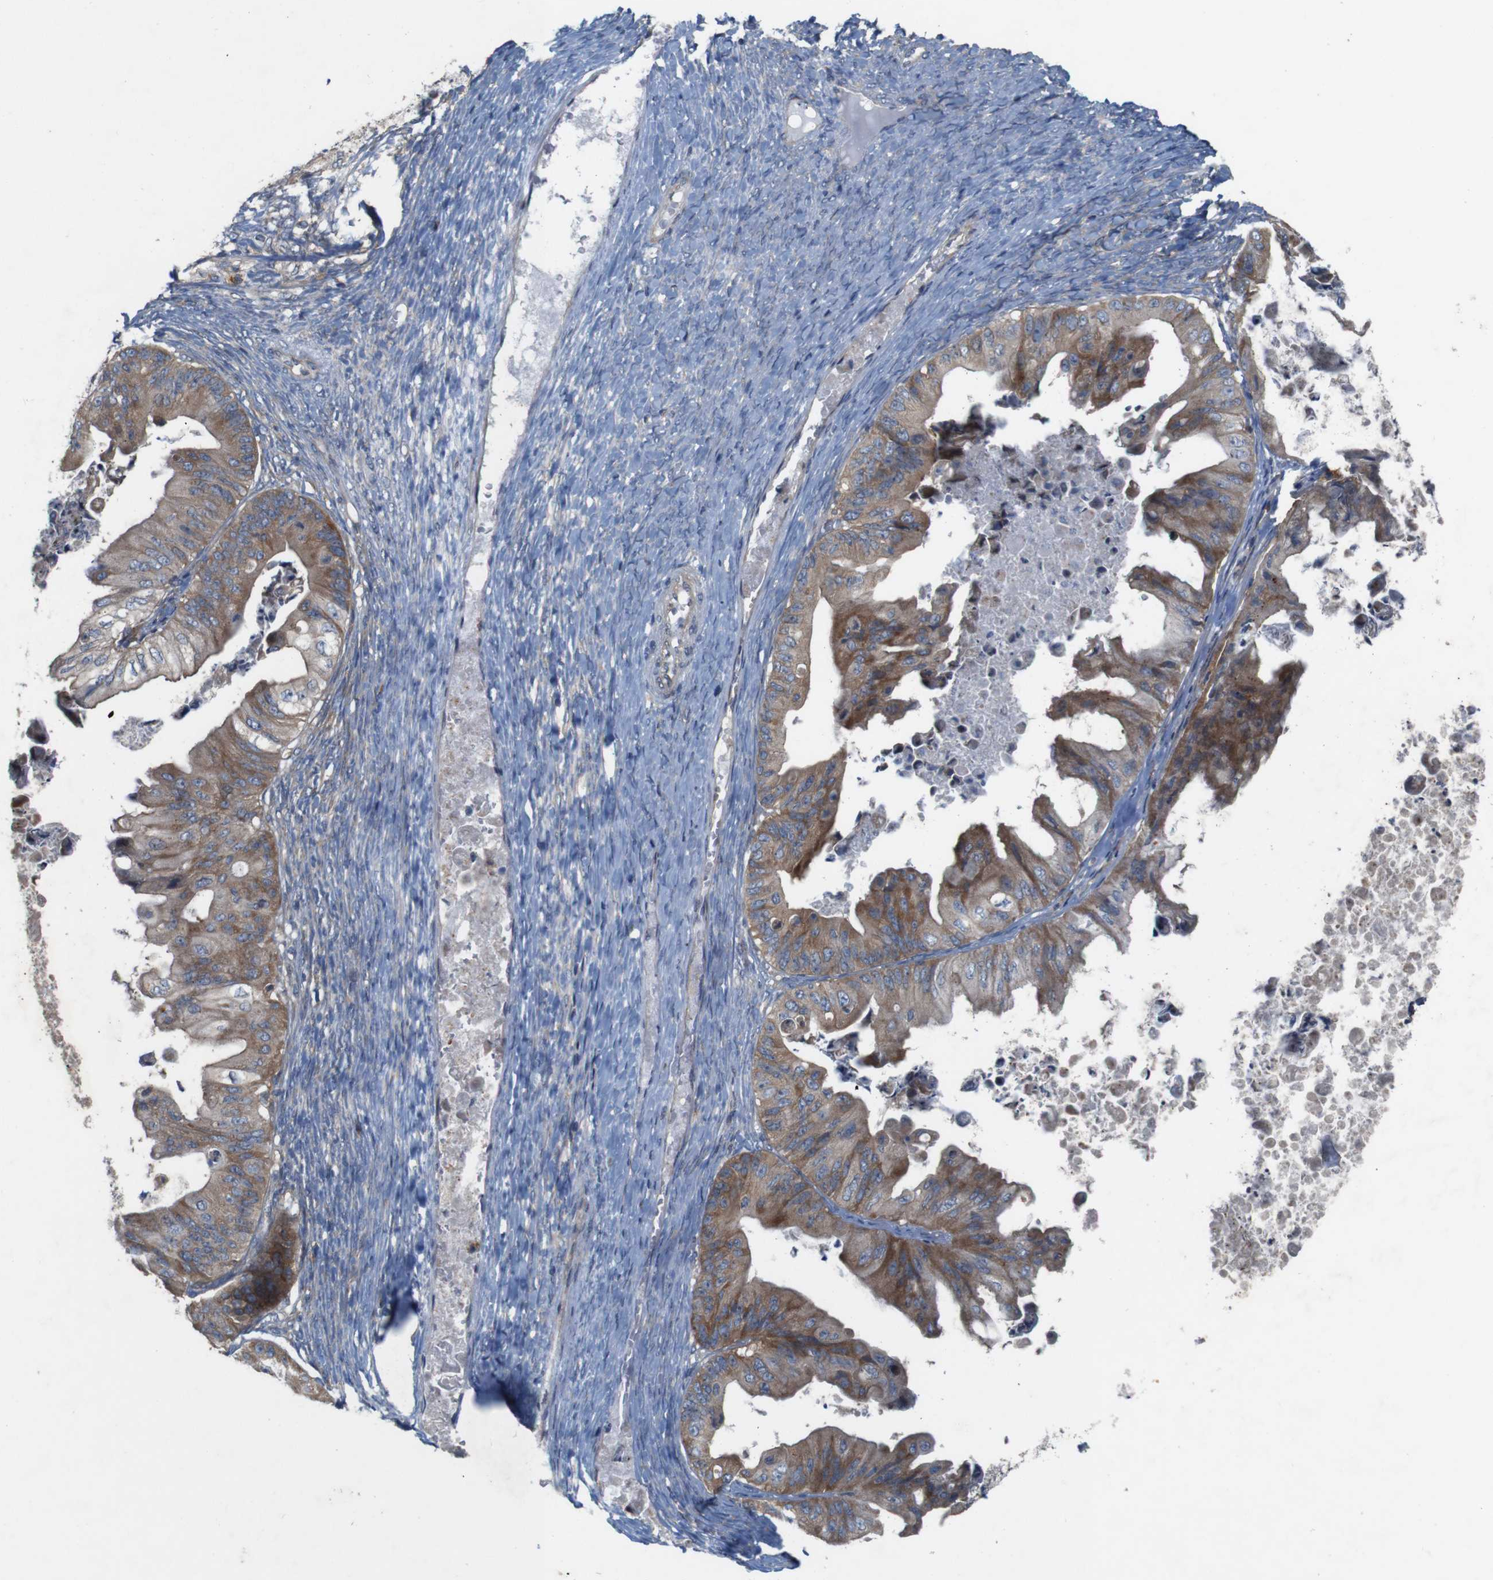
{"staining": {"intensity": "moderate", "quantity": ">75%", "location": "cytoplasmic/membranous"}, "tissue": "ovarian cancer", "cell_type": "Tumor cells", "image_type": "cancer", "snomed": [{"axis": "morphology", "description": "Cystadenocarcinoma, mucinous, NOS"}, {"axis": "topography", "description": "Ovary"}], "caption": "A photomicrograph showing moderate cytoplasmic/membranous positivity in approximately >75% of tumor cells in mucinous cystadenocarcinoma (ovarian), as visualized by brown immunohistochemical staining.", "gene": "SIGLEC8", "patient": {"sex": "female", "age": 37}}